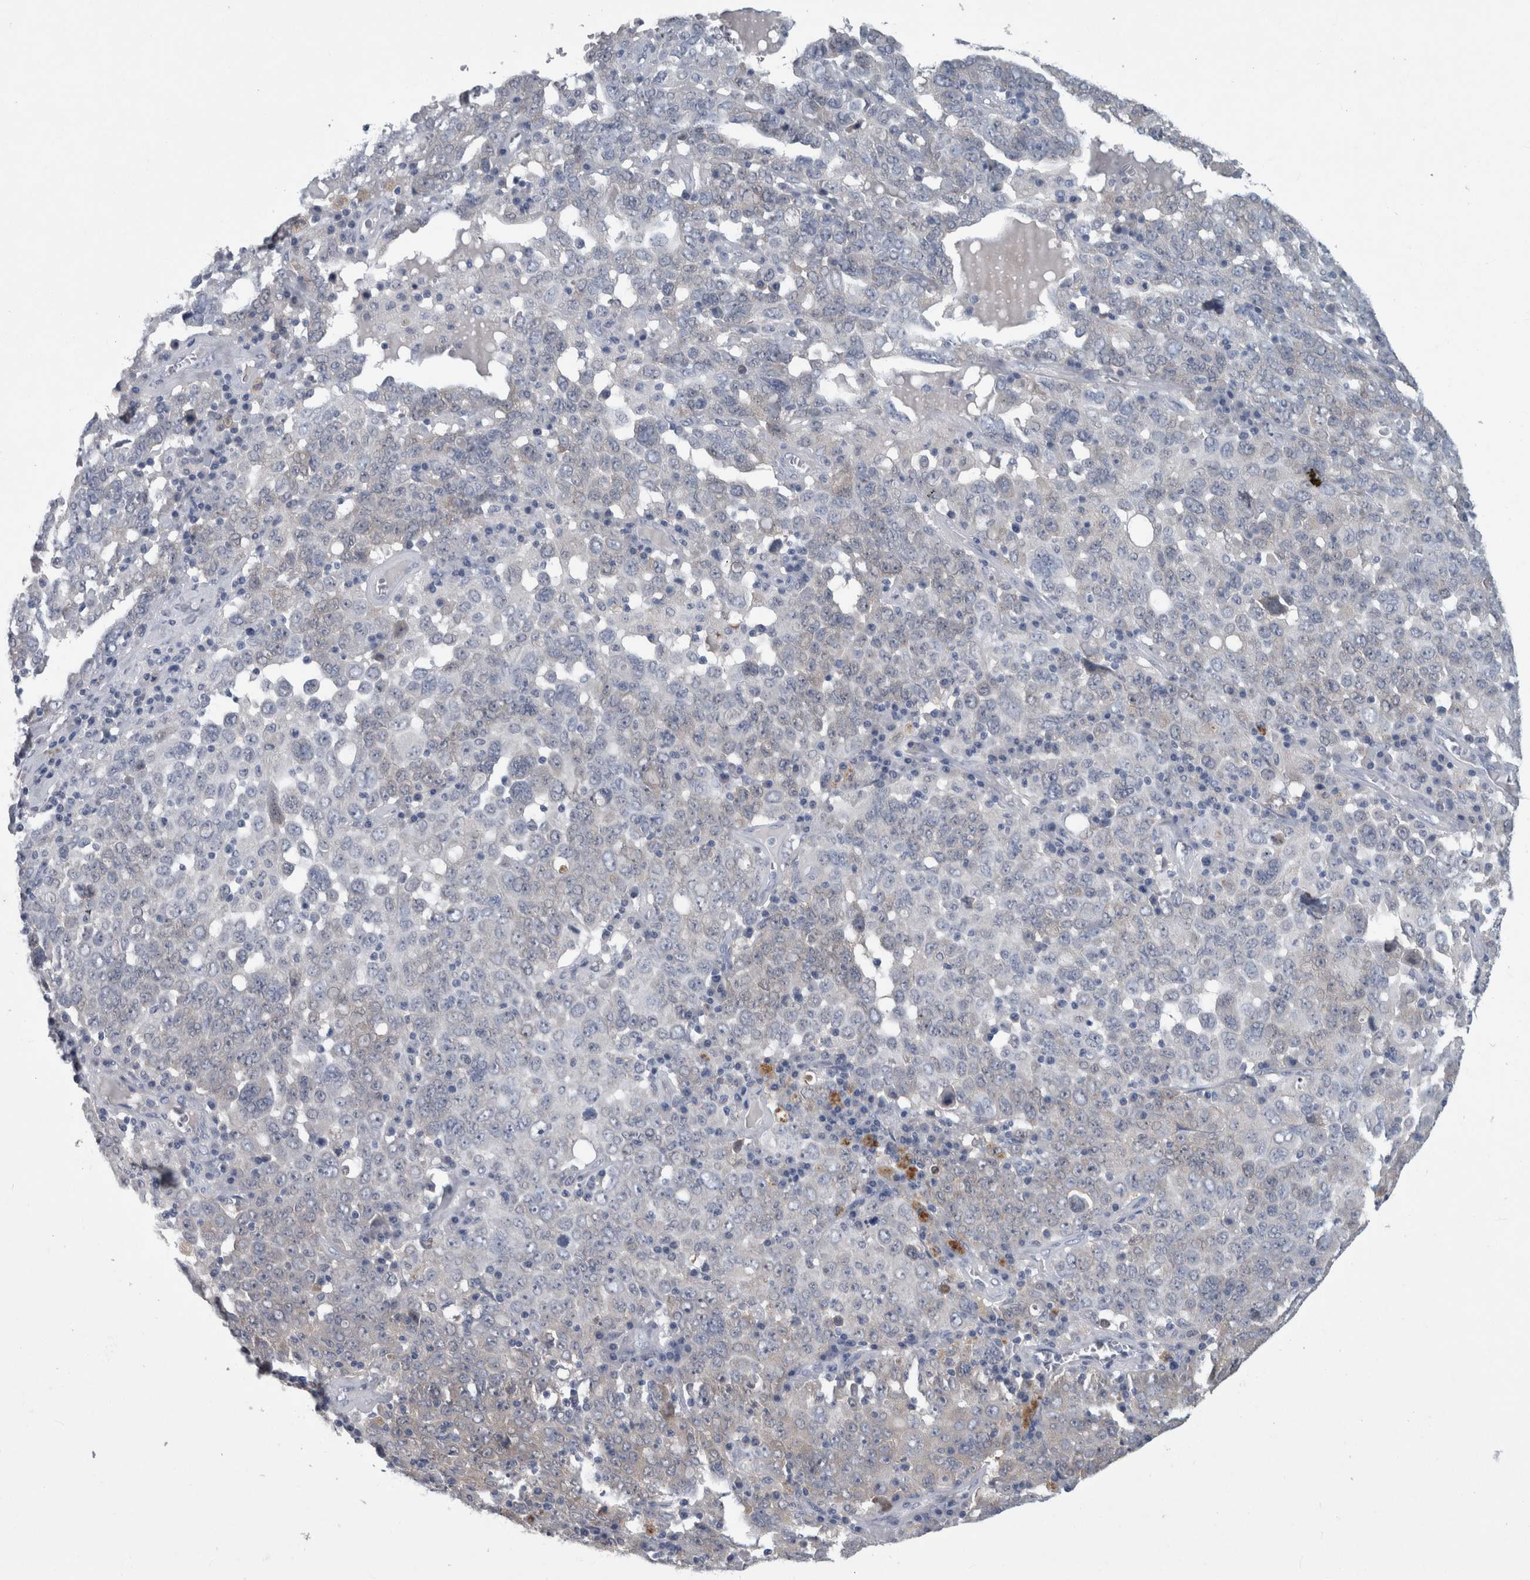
{"staining": {"intensity": "negative", "quantity": "none", "location": "none"}, "tissue": "ovarian cancer", "cell_type": "Tumor cells", "image_type": "cancer", "snomed": [{"axis": "morphology", "description": "Carcinoma, endometroid"}, {"axis": "topography", "description": "Ovary"}], "caption": "Tumor cells are negative for protein expression in human endometroid carcinoma (ovarian). (Stains: DAB immunohistochemistry (IHC) with hematoxylin counter stain, Microscopy: brightfield microscopy at high magnification).", "gene": "FAM83H", "patient": {"sex": "female", "age": 62}}